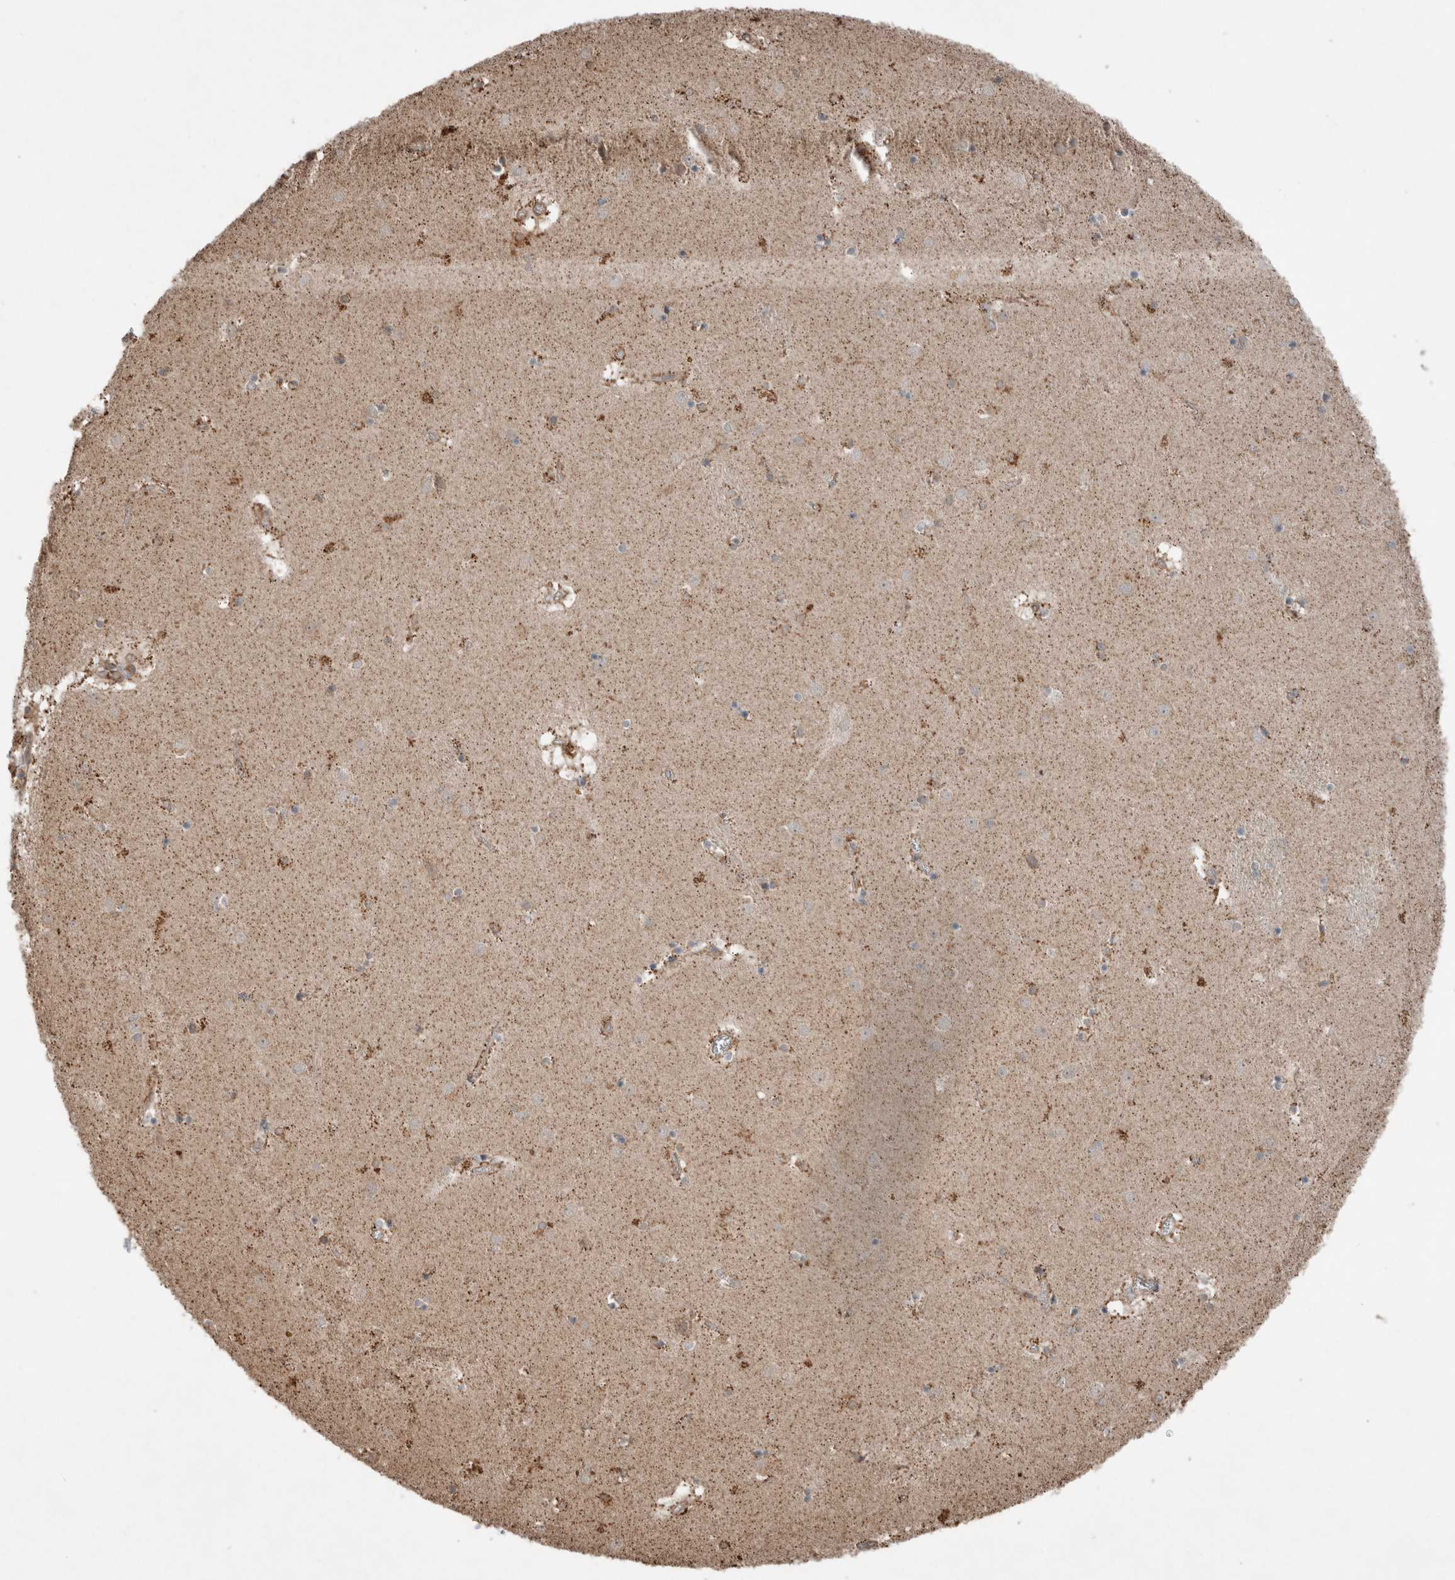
{"staining": {"intensity": "moderate", "quantity": "25%-75%", "location": "cytoplasmic/membranous"}, "tissue": "caudate", "cell_type": "Glial cells", "image_type": "normal", "snomed": [{"axis": "morphology", "description": "Normal tissue, NOS"}, {"axis": "topography", "description": "Lateral ventricle wall"}], "caption": "Caudate stained with IHC shows moderate cytoplasmic/membranous positivity in about 25%-75% of glial cells.", "gene": "KLK14", "patient": {"sex": "male", "age": 70}}